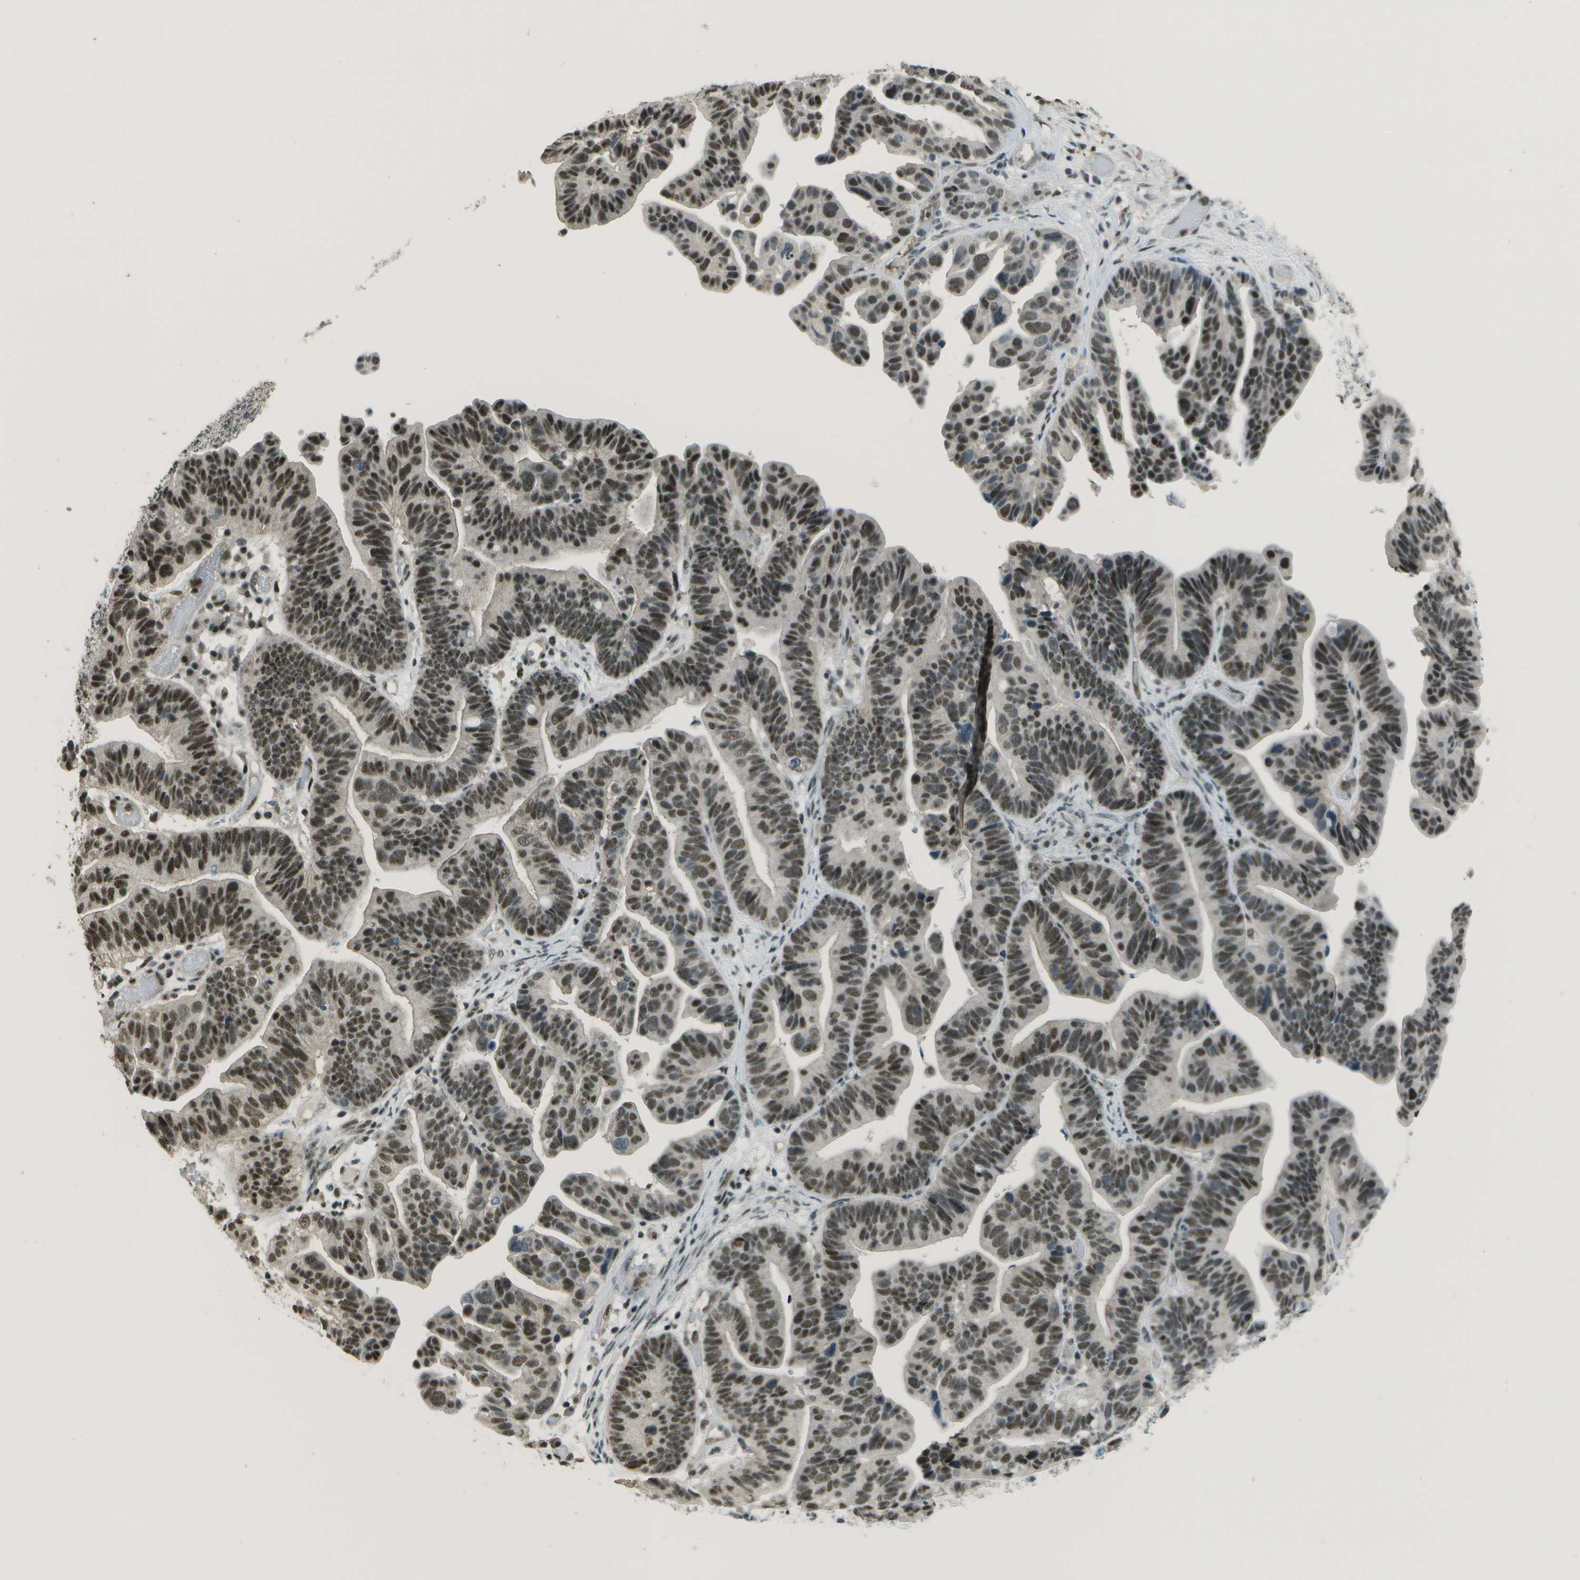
{"staining": {"intensity": "moderate", "quantity": ">75%", "location": "nuclear"}, "tissue": "ovarian cancer", "cell_type": "Tumor cells", "image_type": "cancer", "snomed": [{"axis": "morphology", "description": "Cystadenocarcinoma, serous, NOS"}, {"axis": "topography", "description": "Ovary"}], "caption": "There is medium levels of moderate nuclear staining in tumor cells of ovarian cancer, as demonstrated by immunohistochemical staining (brown color).", "gene": "DEPDC1", "patient": {"sex": "female", "age": 56}}